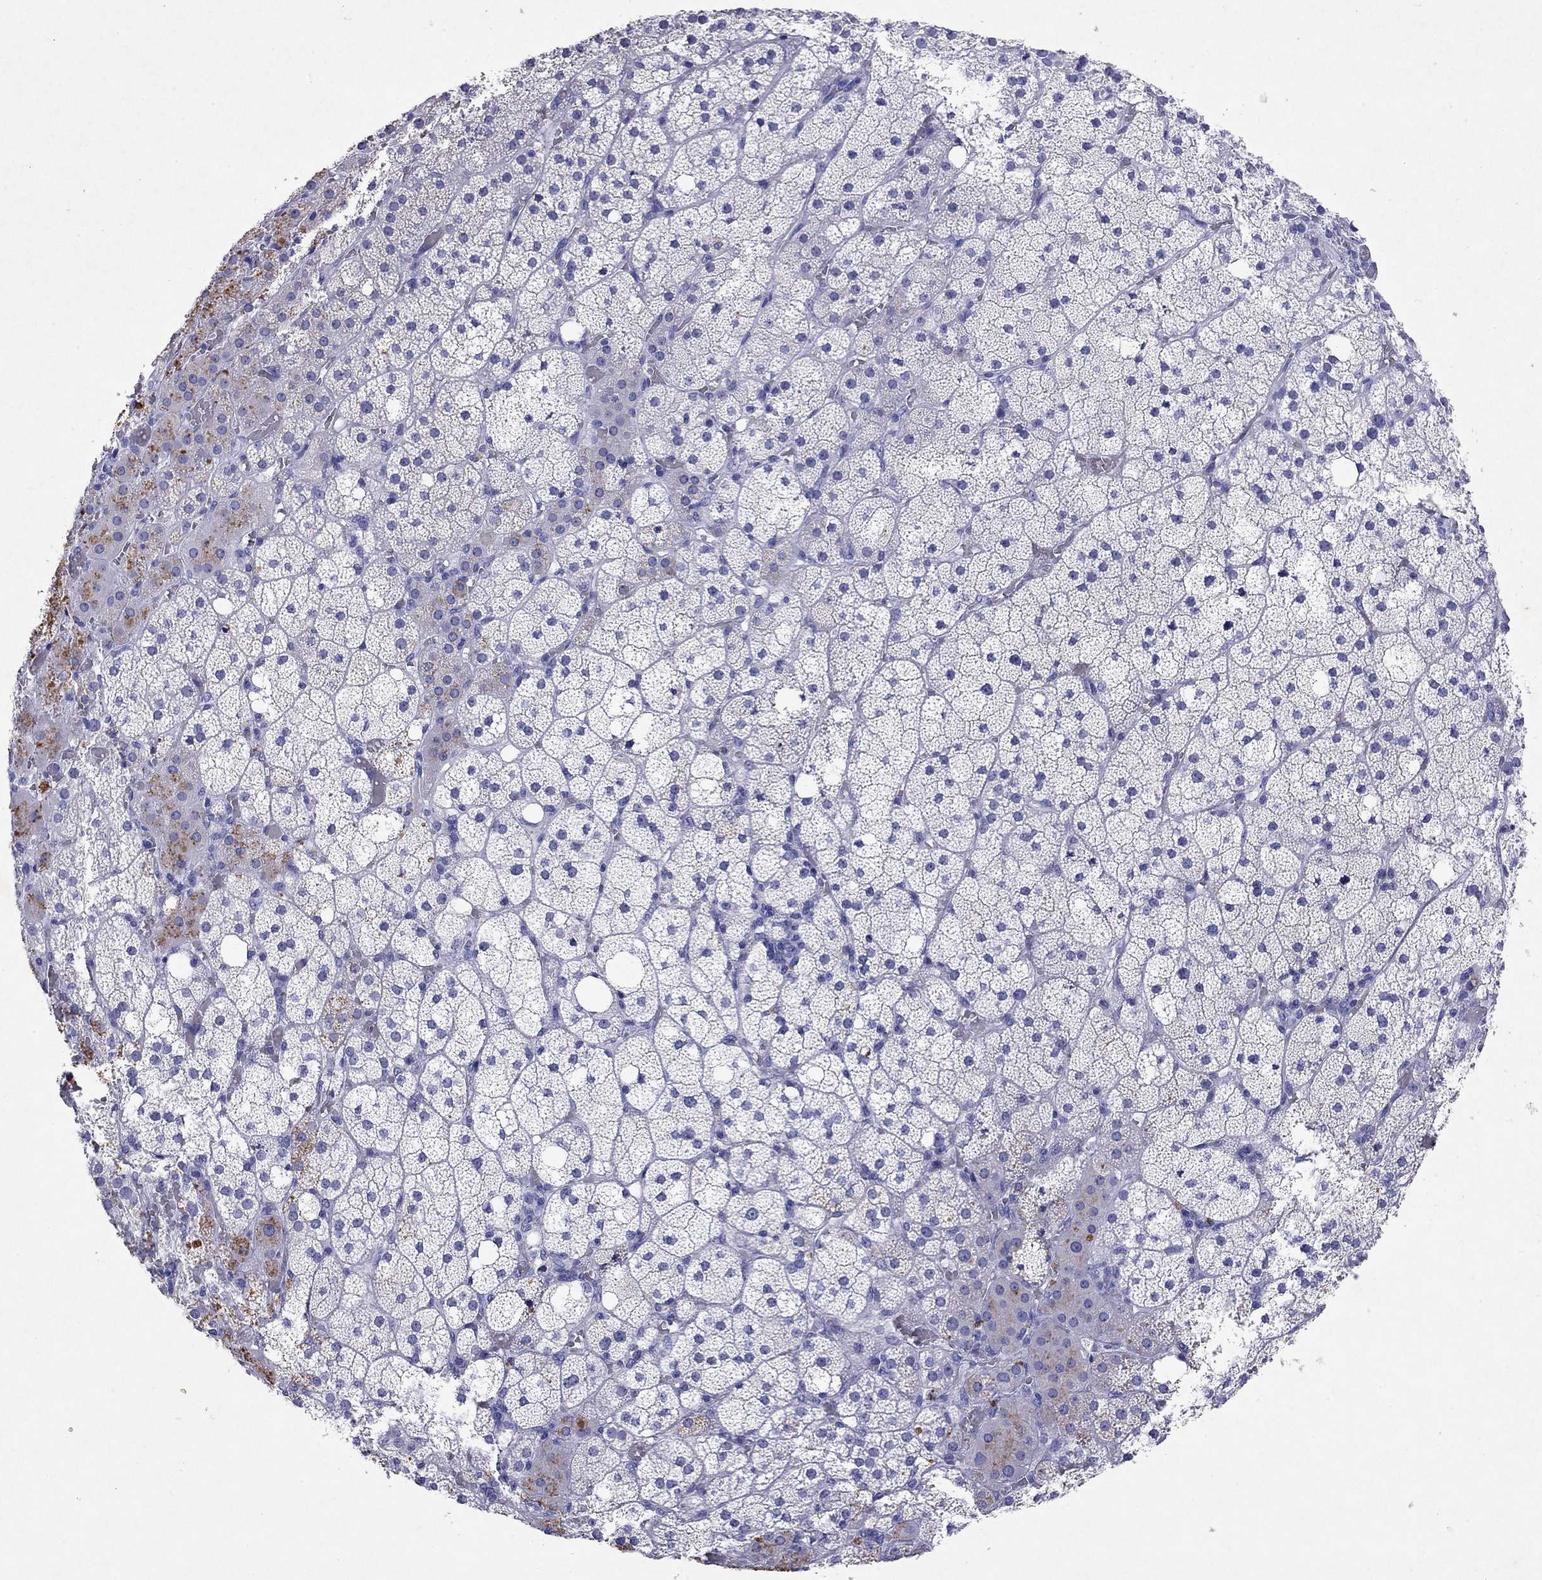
{"staining": {"intensity": "negative", "quantity": "none", "location": "none"}, "tissue": "adrenal gland", "cell_type": "Glandular cells", "image_type": "normal", "snomed": [{"axis": "morphology", "description": "Normal tissue, NOS"}, {"axis": "topography", "description": "Adrenal gland"}], "caption": "IHC of benign adrenal gland shows no expression in glandular cells.", "gene": "ARMC12", "patient": {"sex": "male", "age": 53}}